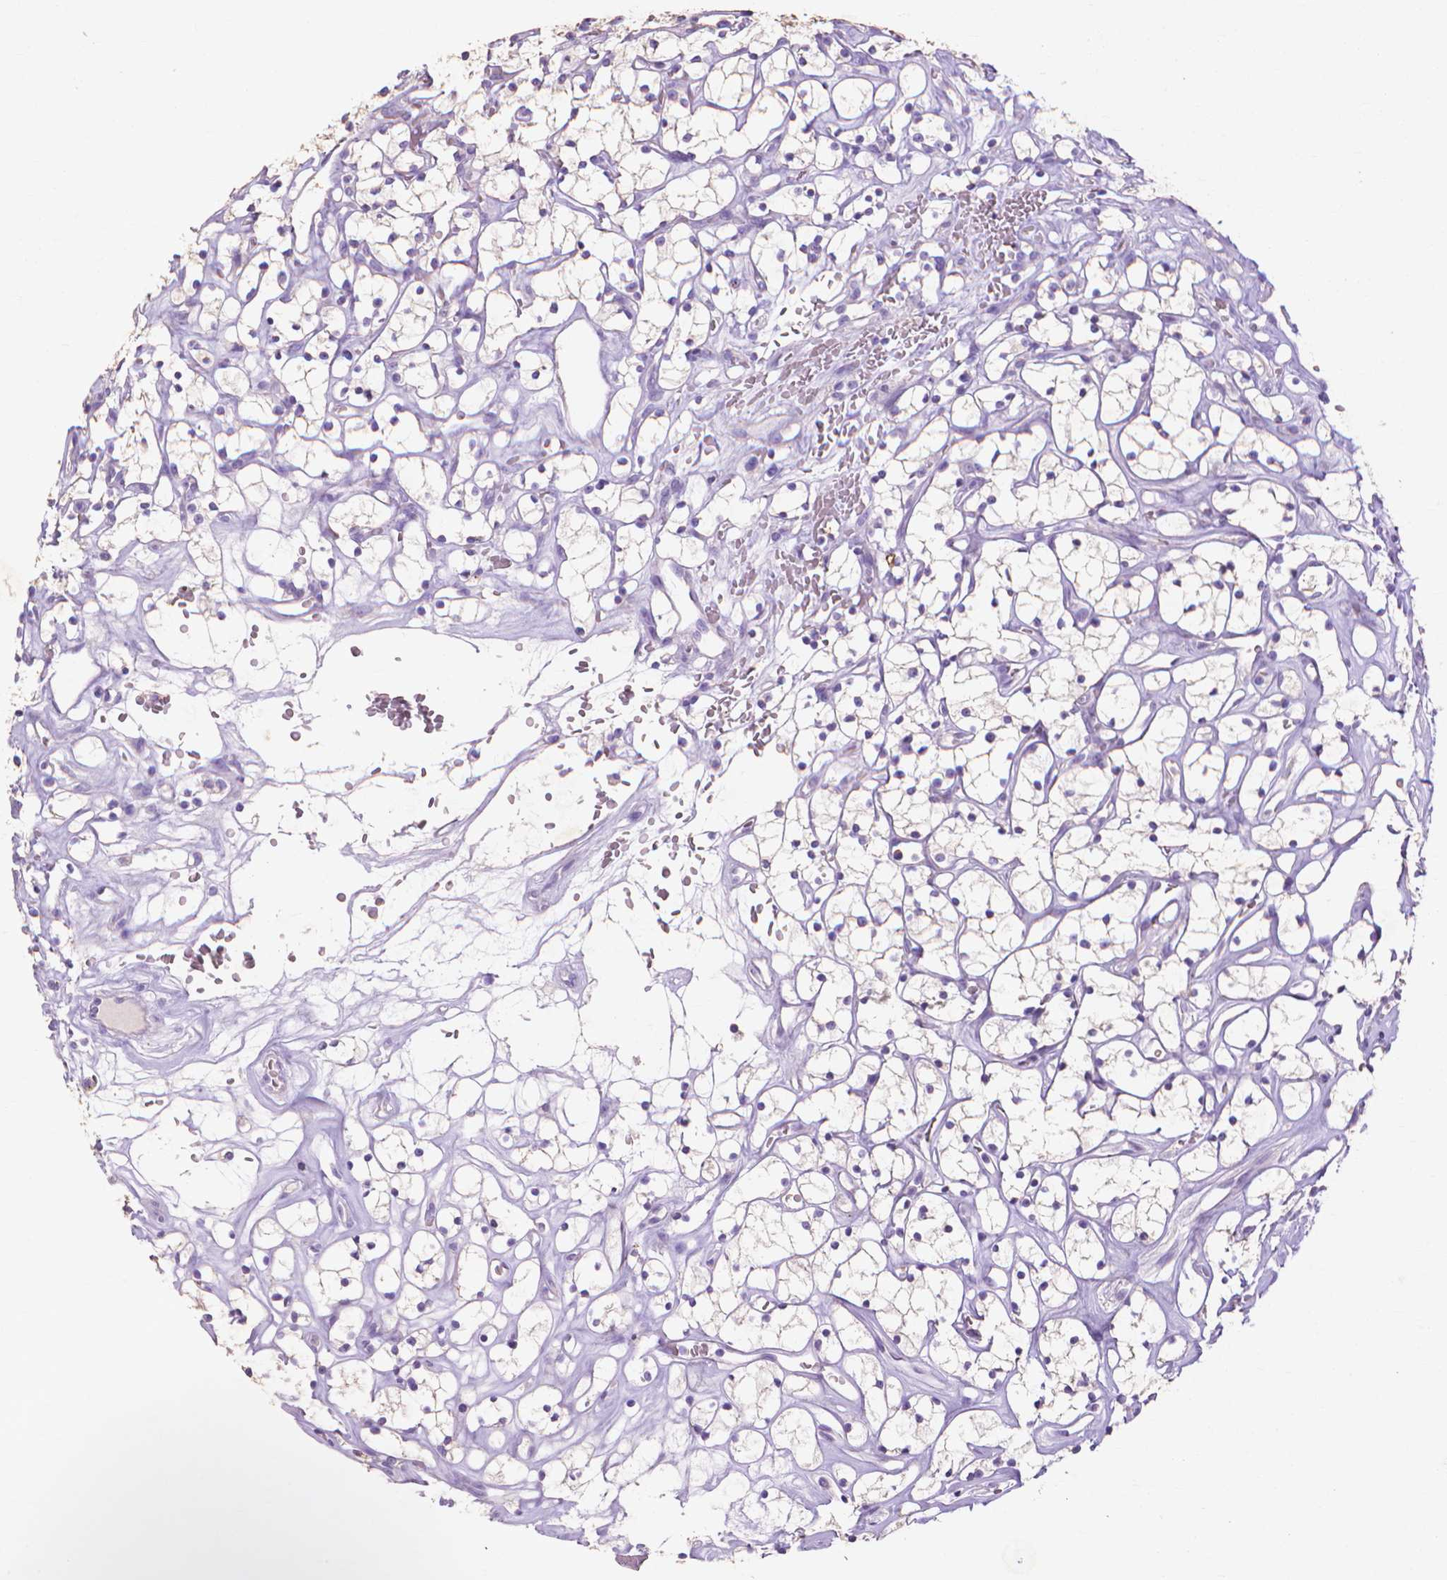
{"staining": {"intensity": "negative", "quantity": "none", "location": "none"}, "tissue": "renal cancer", "cell_type": "Tumor cells", "image_type": "cancer", "snomed": [{"axis": "morphology", "description": "Adenocarcinoma, NOS"}, {"axis": "topography", "description": "Kidney"}], "caption": "Immunohistochemical staining of human renal cancer exhibits no significant expression in tumor cells. (DAB (3,3'-diaminobenzidine) immunohistochemistry (IHC) visualized using brightfield microscopy, high magnification).", "gene": "MMP11", "patient": {"sex": "female", "age": 64}}